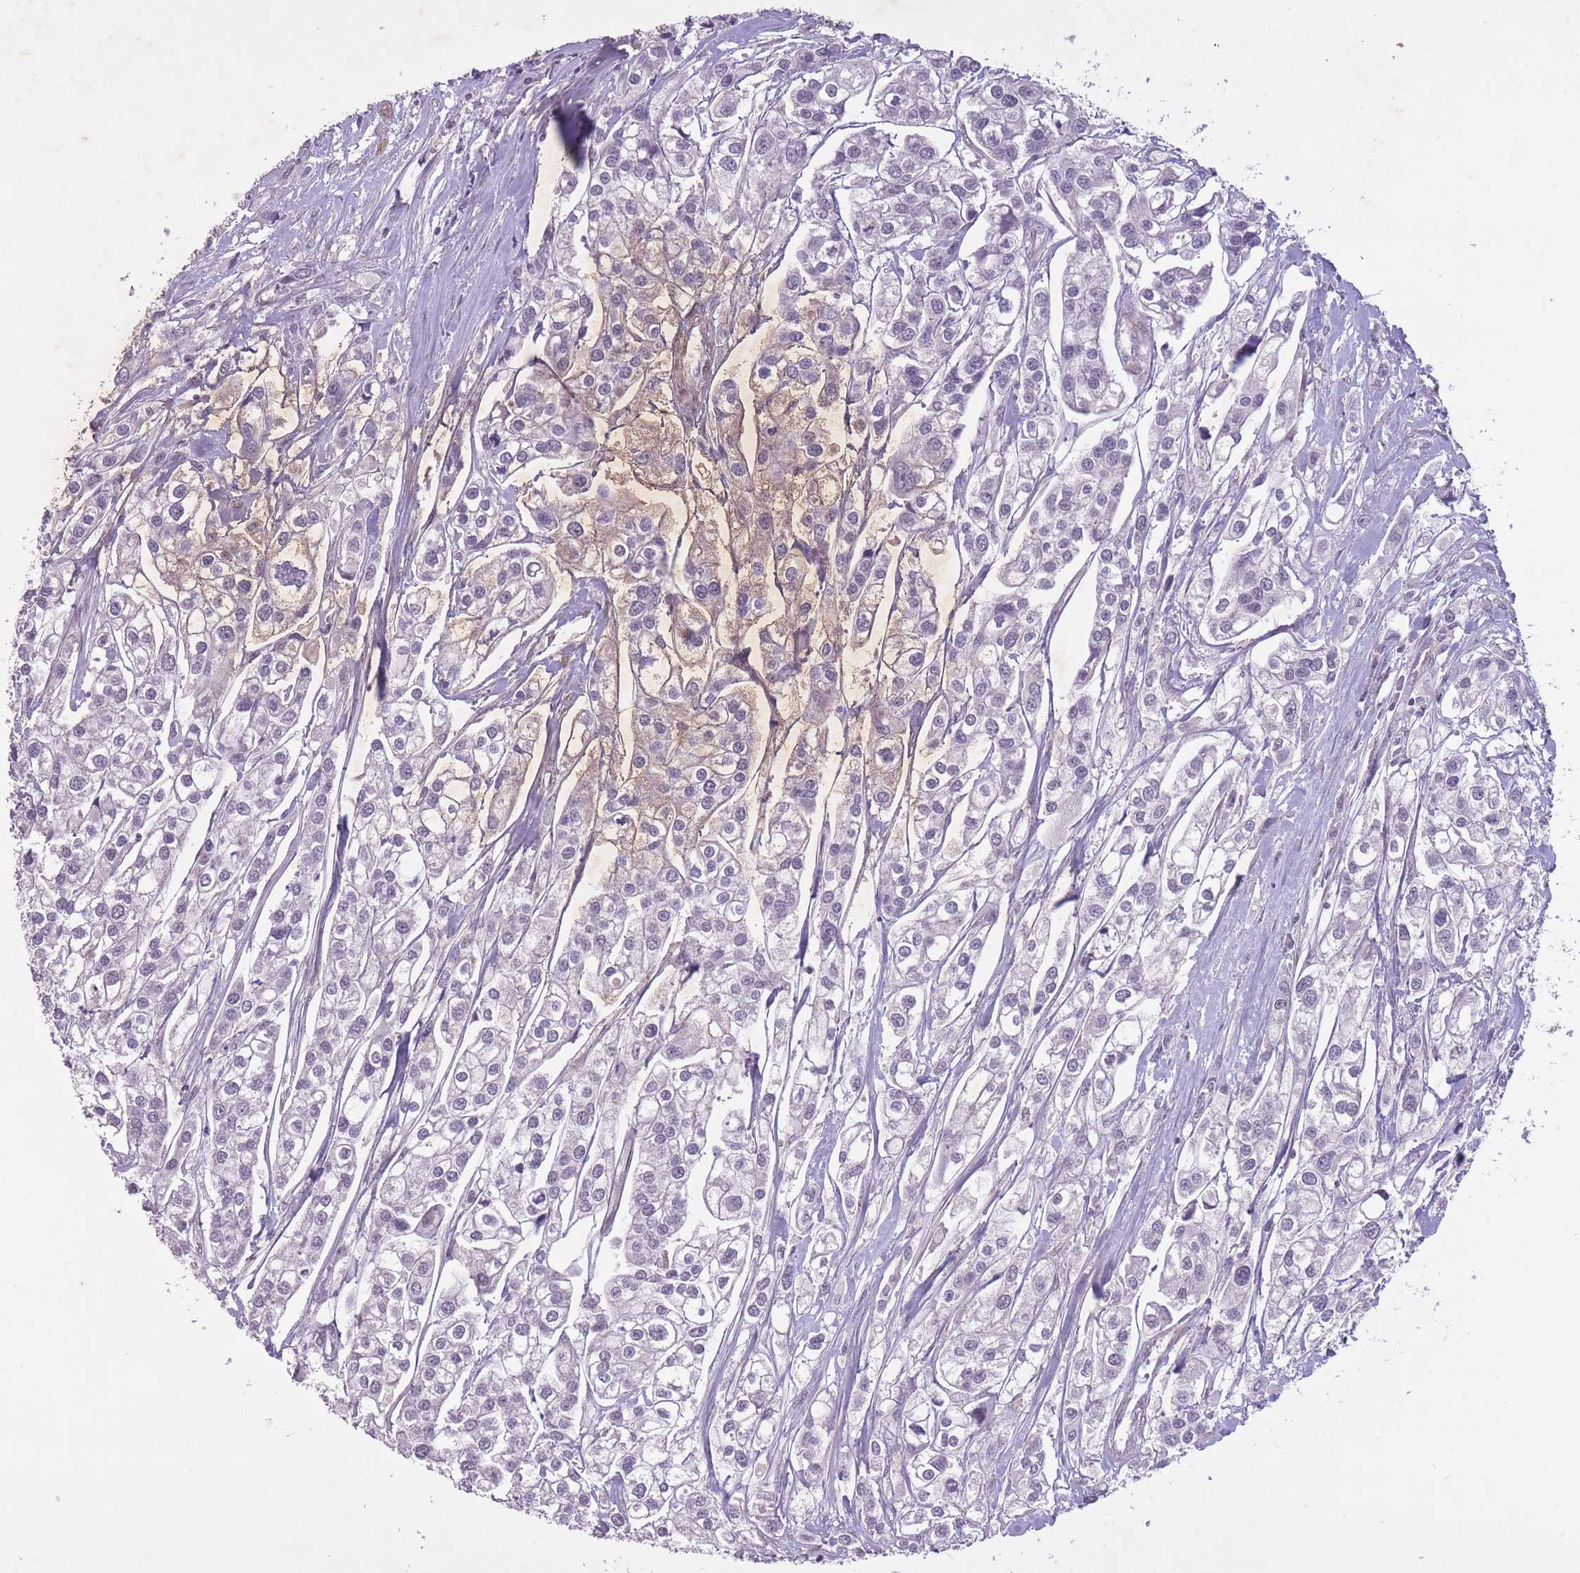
{"staining": {"intensity": "negative", "quantity": "none", "location": "none"}, "tissue": "urothelial cancer", "cell_type": "Tumor cells", "image_type": "cancer", "snomed": [{"axis": "morphology", "description": "Urothelial carcinoma, High grade"}, {"axis": "topography", "description": "Urinary bladder"}], "caption": "A micrograph of human urothelial carcinoma (high-grade) is negative for staining in tumor cells.", "gene": "CBX6", "patient": {"sex": "male", "age": 67}}